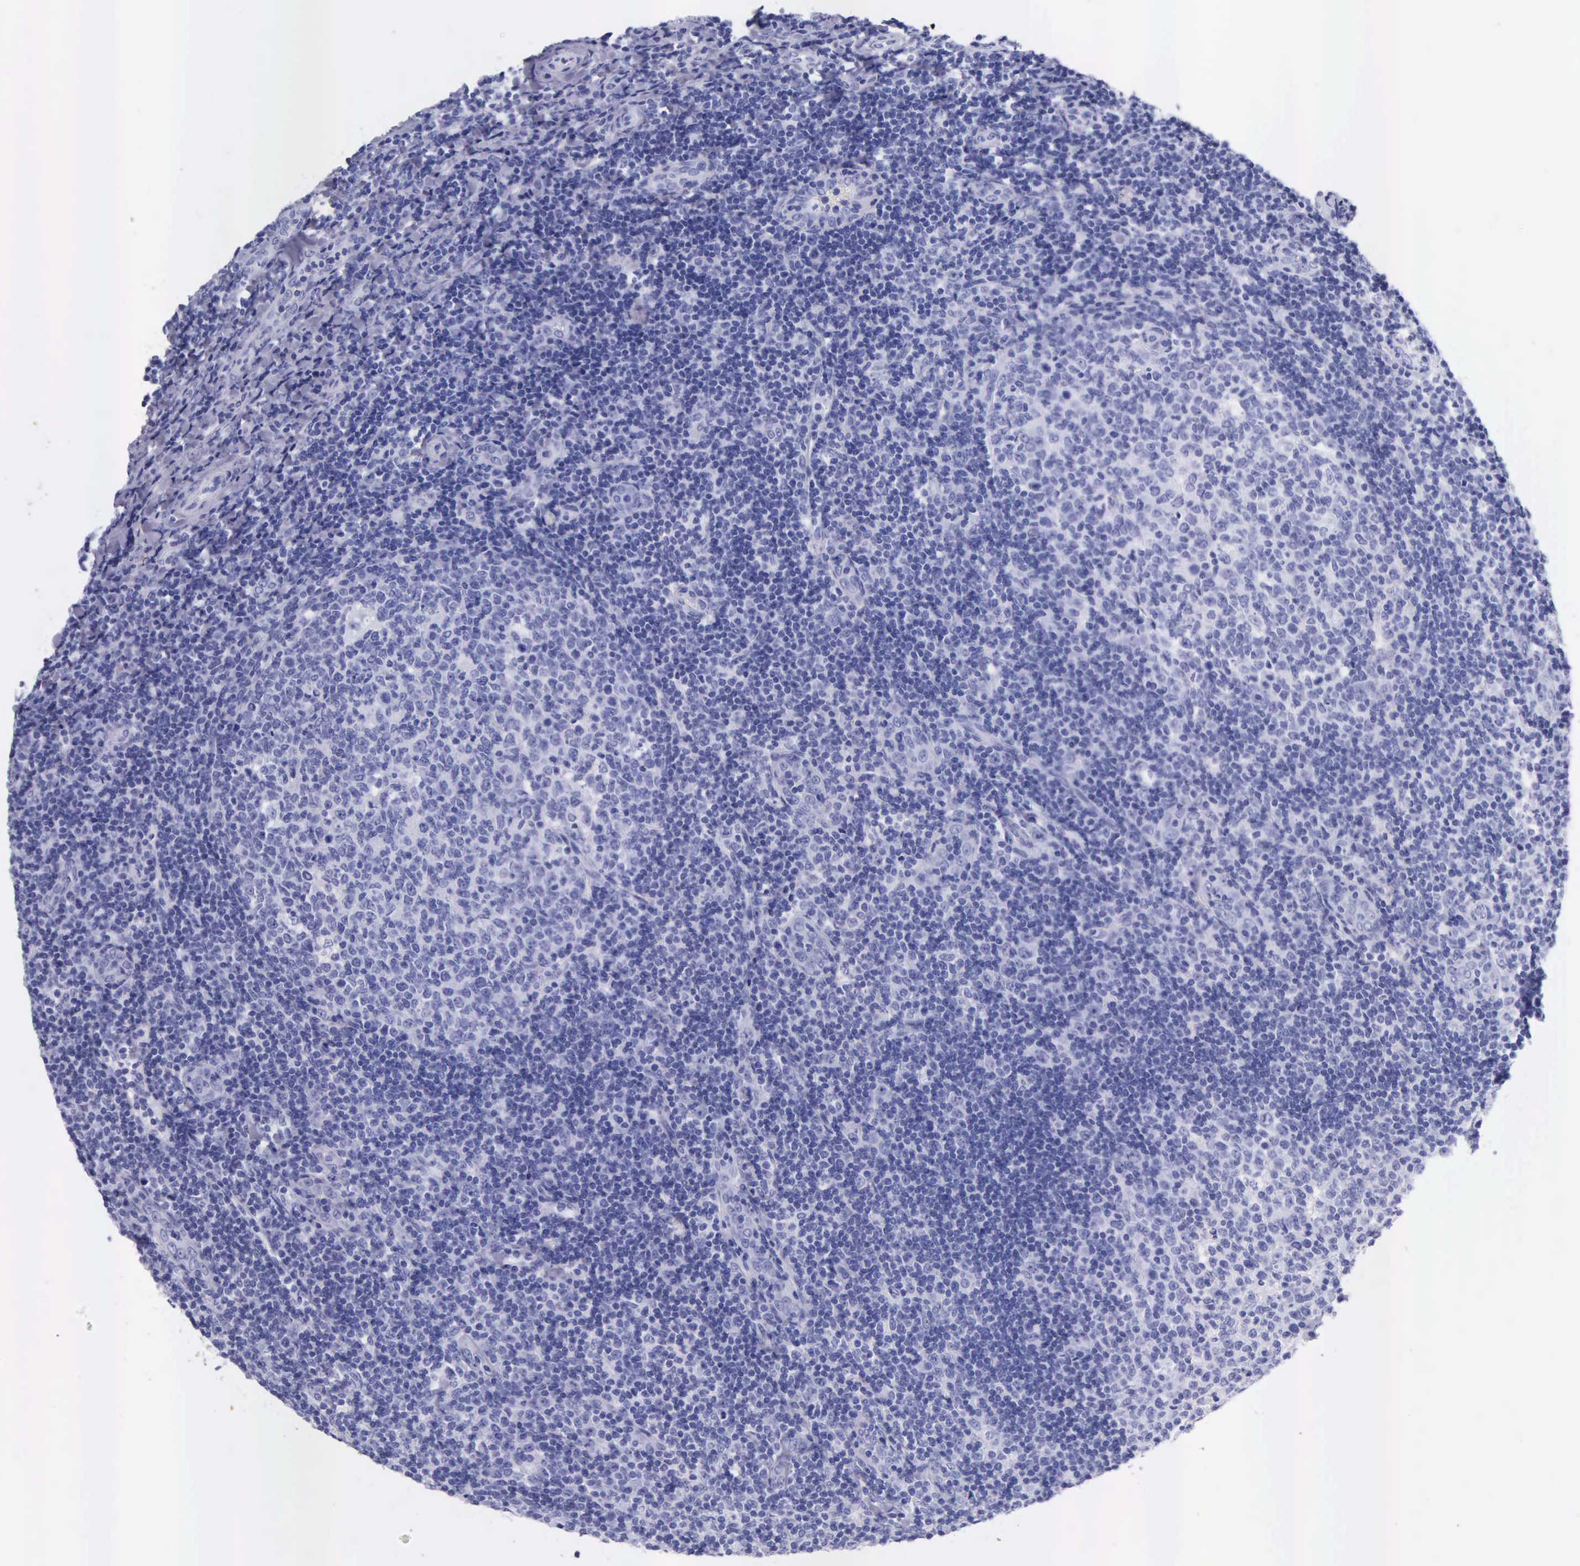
{"staining": {"intensity": "negative", "quantity": "none", "location": "none"}, "tissue": "tonsil", "cell_type": "Germinal center cells", "image_type": "normal", "snomed": [{"axis": "morphology", "description": "Normal tissue, NOS"}, {"axis": "topography", "description": "Tonsil"}], "caption": "DAB (3,3'-diaminobenzidine) immunohistochemical staining of unremarkable tonsil shows no significant staining in germinal center cells.", "gene": "KLK2", "patient": {"sex": "female", "age": 3}}